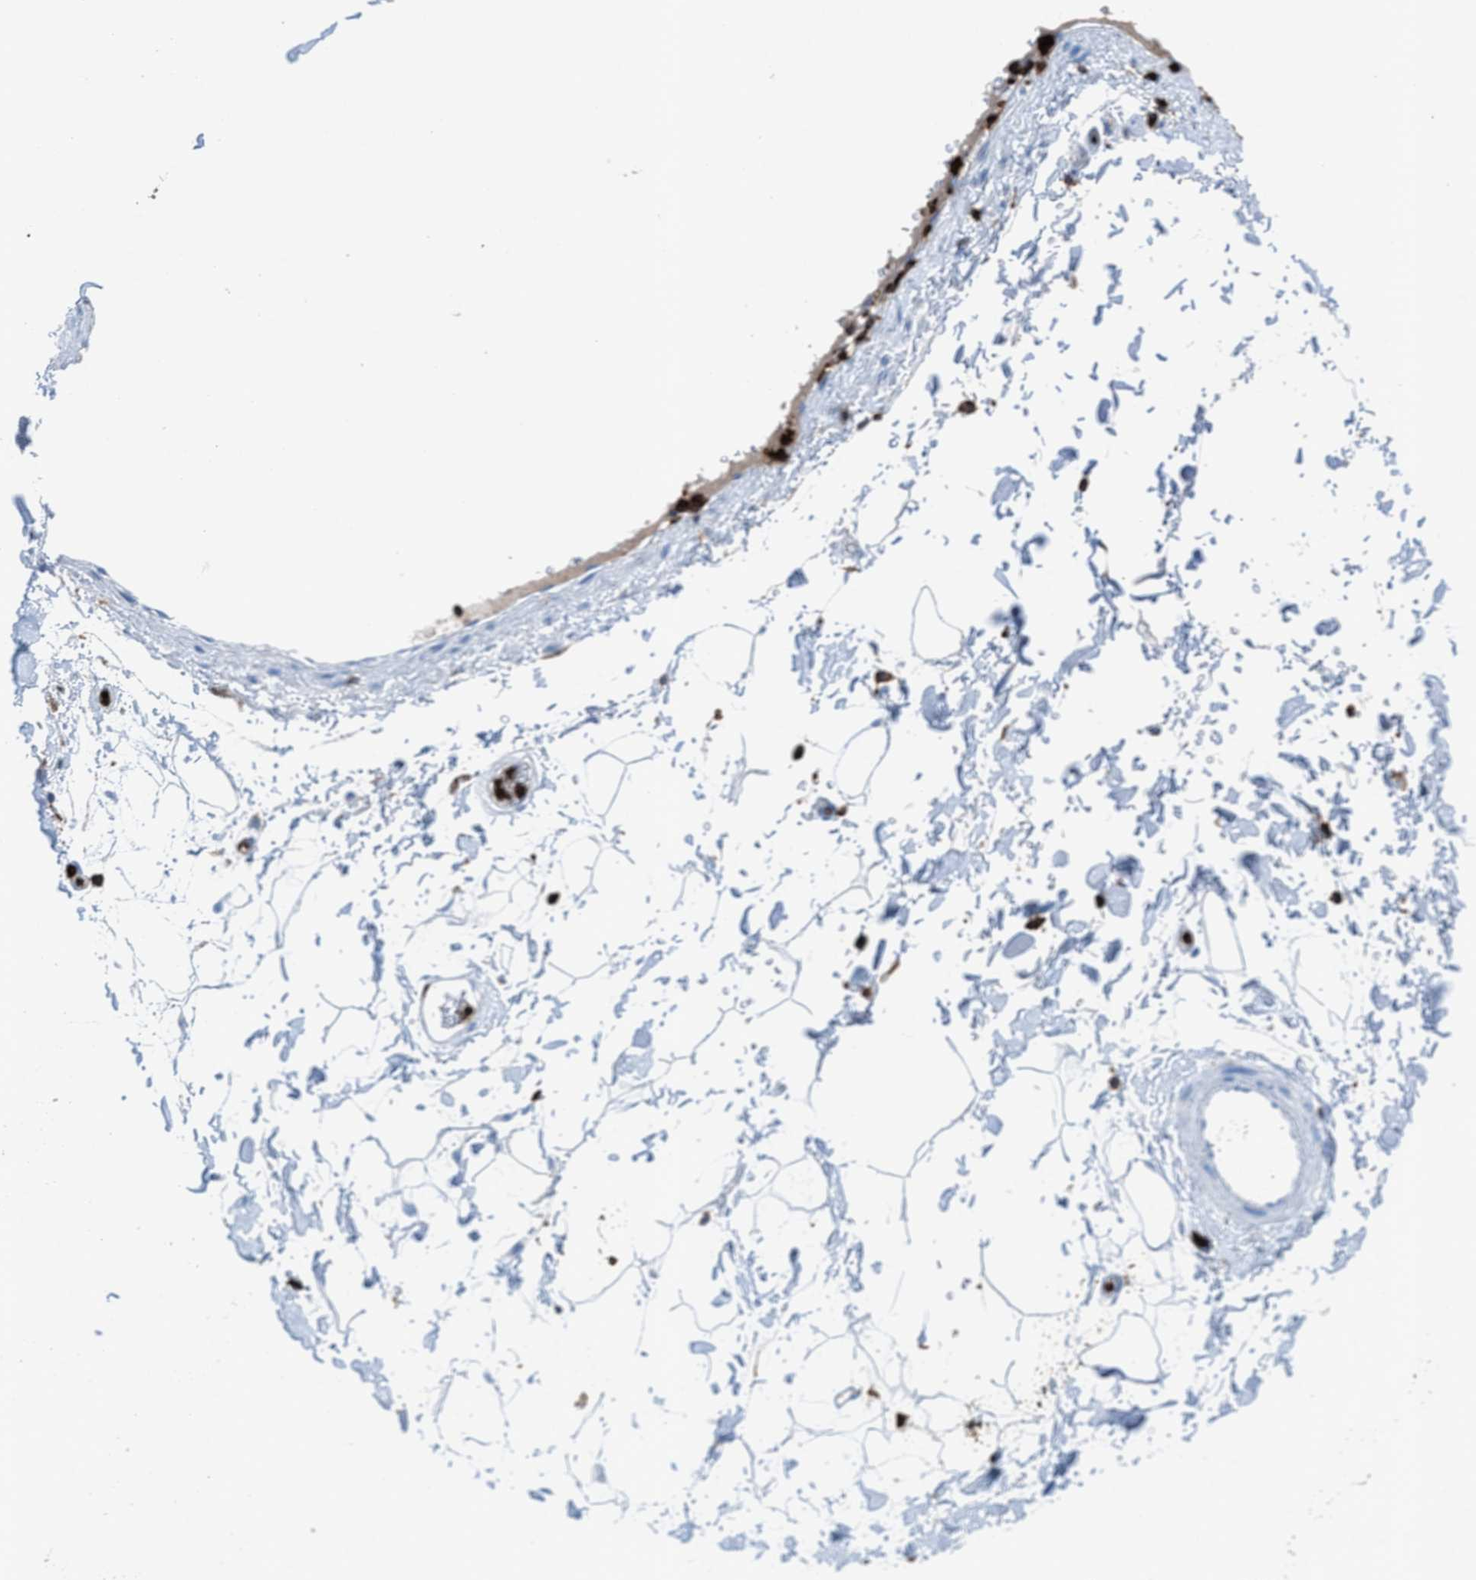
{"staining": {"intensity": "negative", "quantity": "none", "location": "none"}, "tissue": "adipose tissue", "cell_type": "Adipocytes", "image_type": "normal", "snomed": [{"axis": "morphology", "description": "Normal tissue, NOS"}, {"axis": "topography", "description": "Soft tissue"}], "caption": "This is an immunohistochemistry histopathology image of unremarkable human adipose tissue. There is no positivity in adipocytes.", "gene": "ITGB2", "patient": {"sex": "male", "age": 72}}